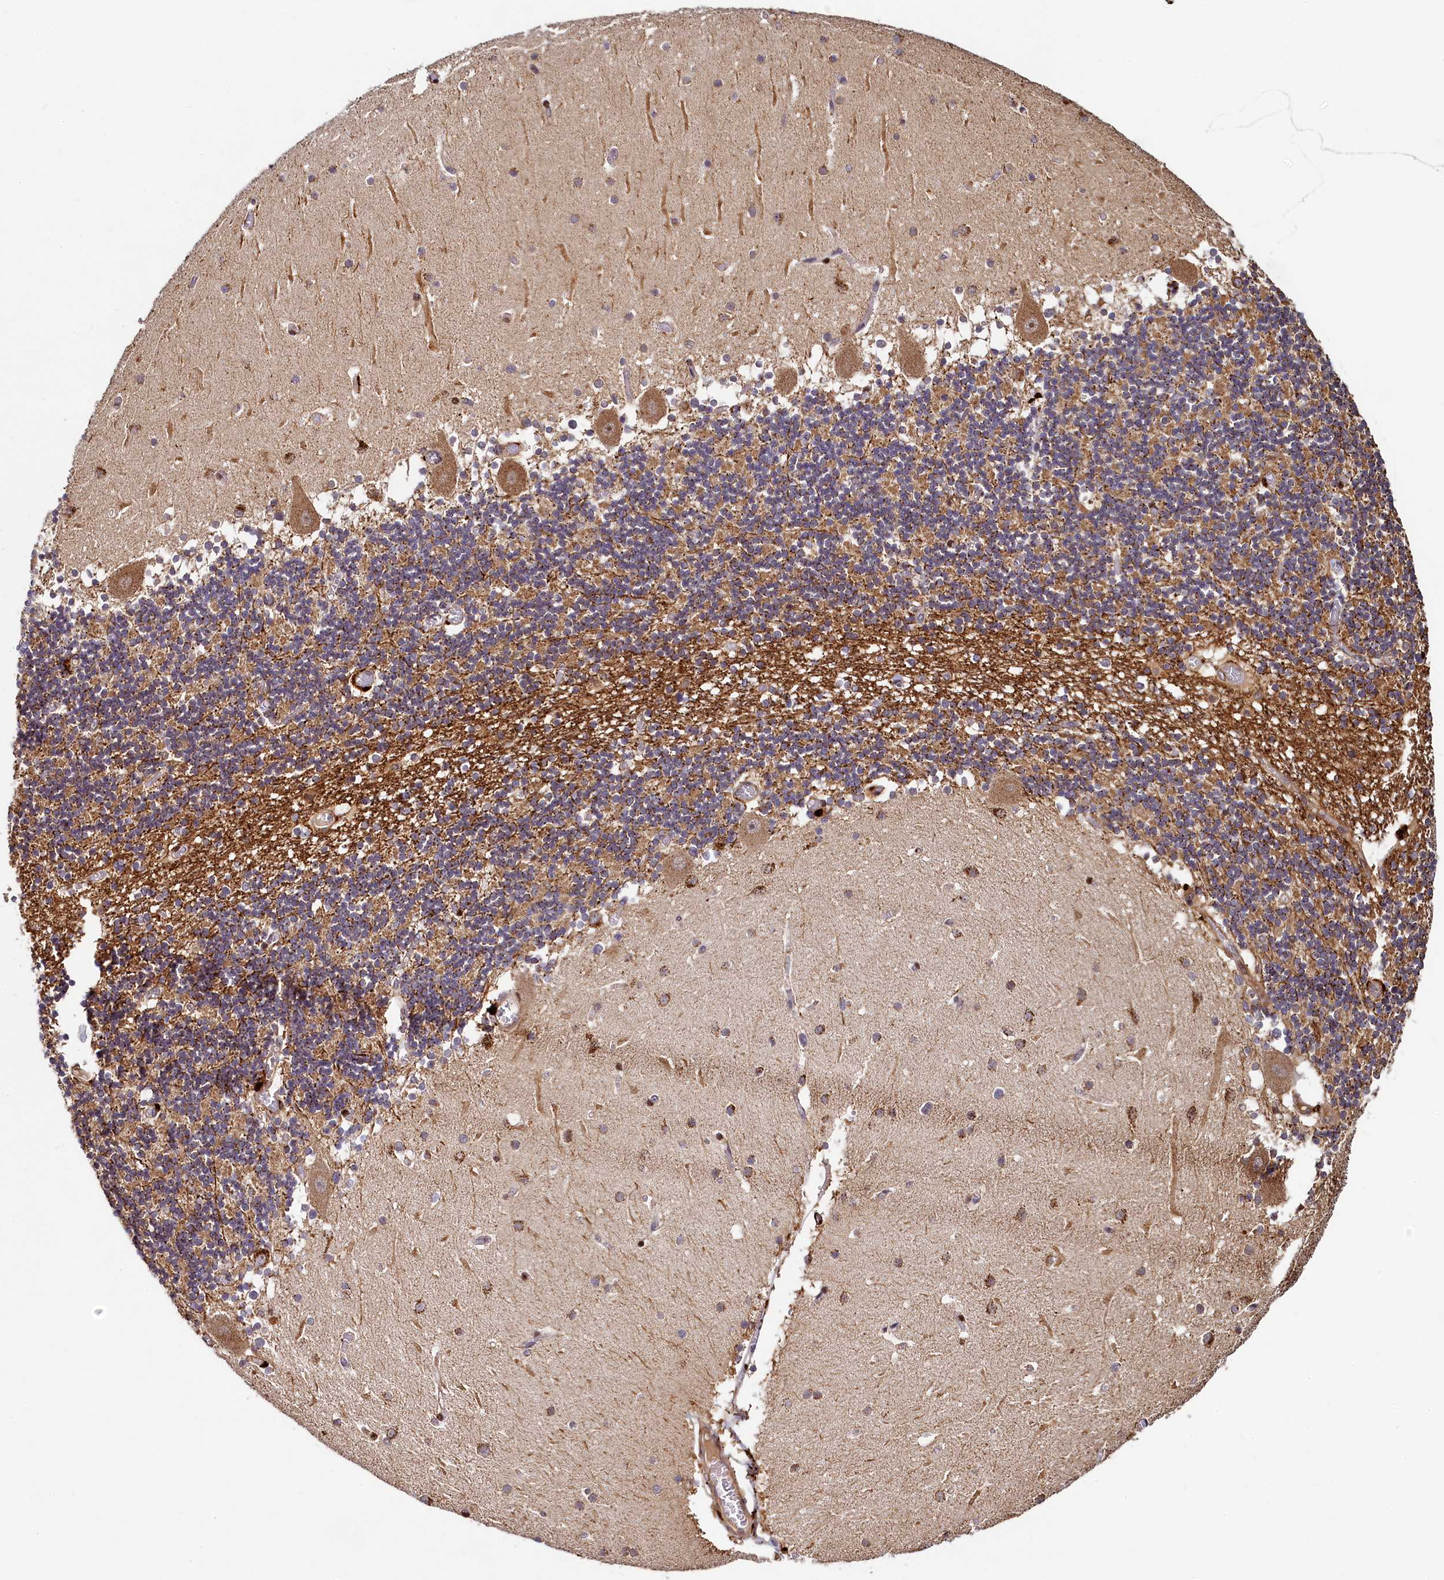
{"staining": {"intensity": "moderate", "quantity": ">75%", "location": "cytoplasmic/membranous"}, "tissue": "cerebellum", "cell_type": "Cells in granular layer", "image_type": "normal", "snomed": [{"axis": "morphology", "description": "Normal tissue, NOS"}, {"axis": "topography", "description": "Cerebellum"}], "caption": "Immunohistochemistry (IHC) of normal cerebellum displays medium levels of moderate cytoplasmic/membranous positivity in approximately >75% of cells in granular layer. The staining was performed using DAB (3,3'-diaminobenzidine) to visualize the protein expression in brown, while the nuclei were stained in blue with hematoxylin (Magnification: 20x).", "gene": "ZNF577", "patient": {"sex": "female", "age": 28}}